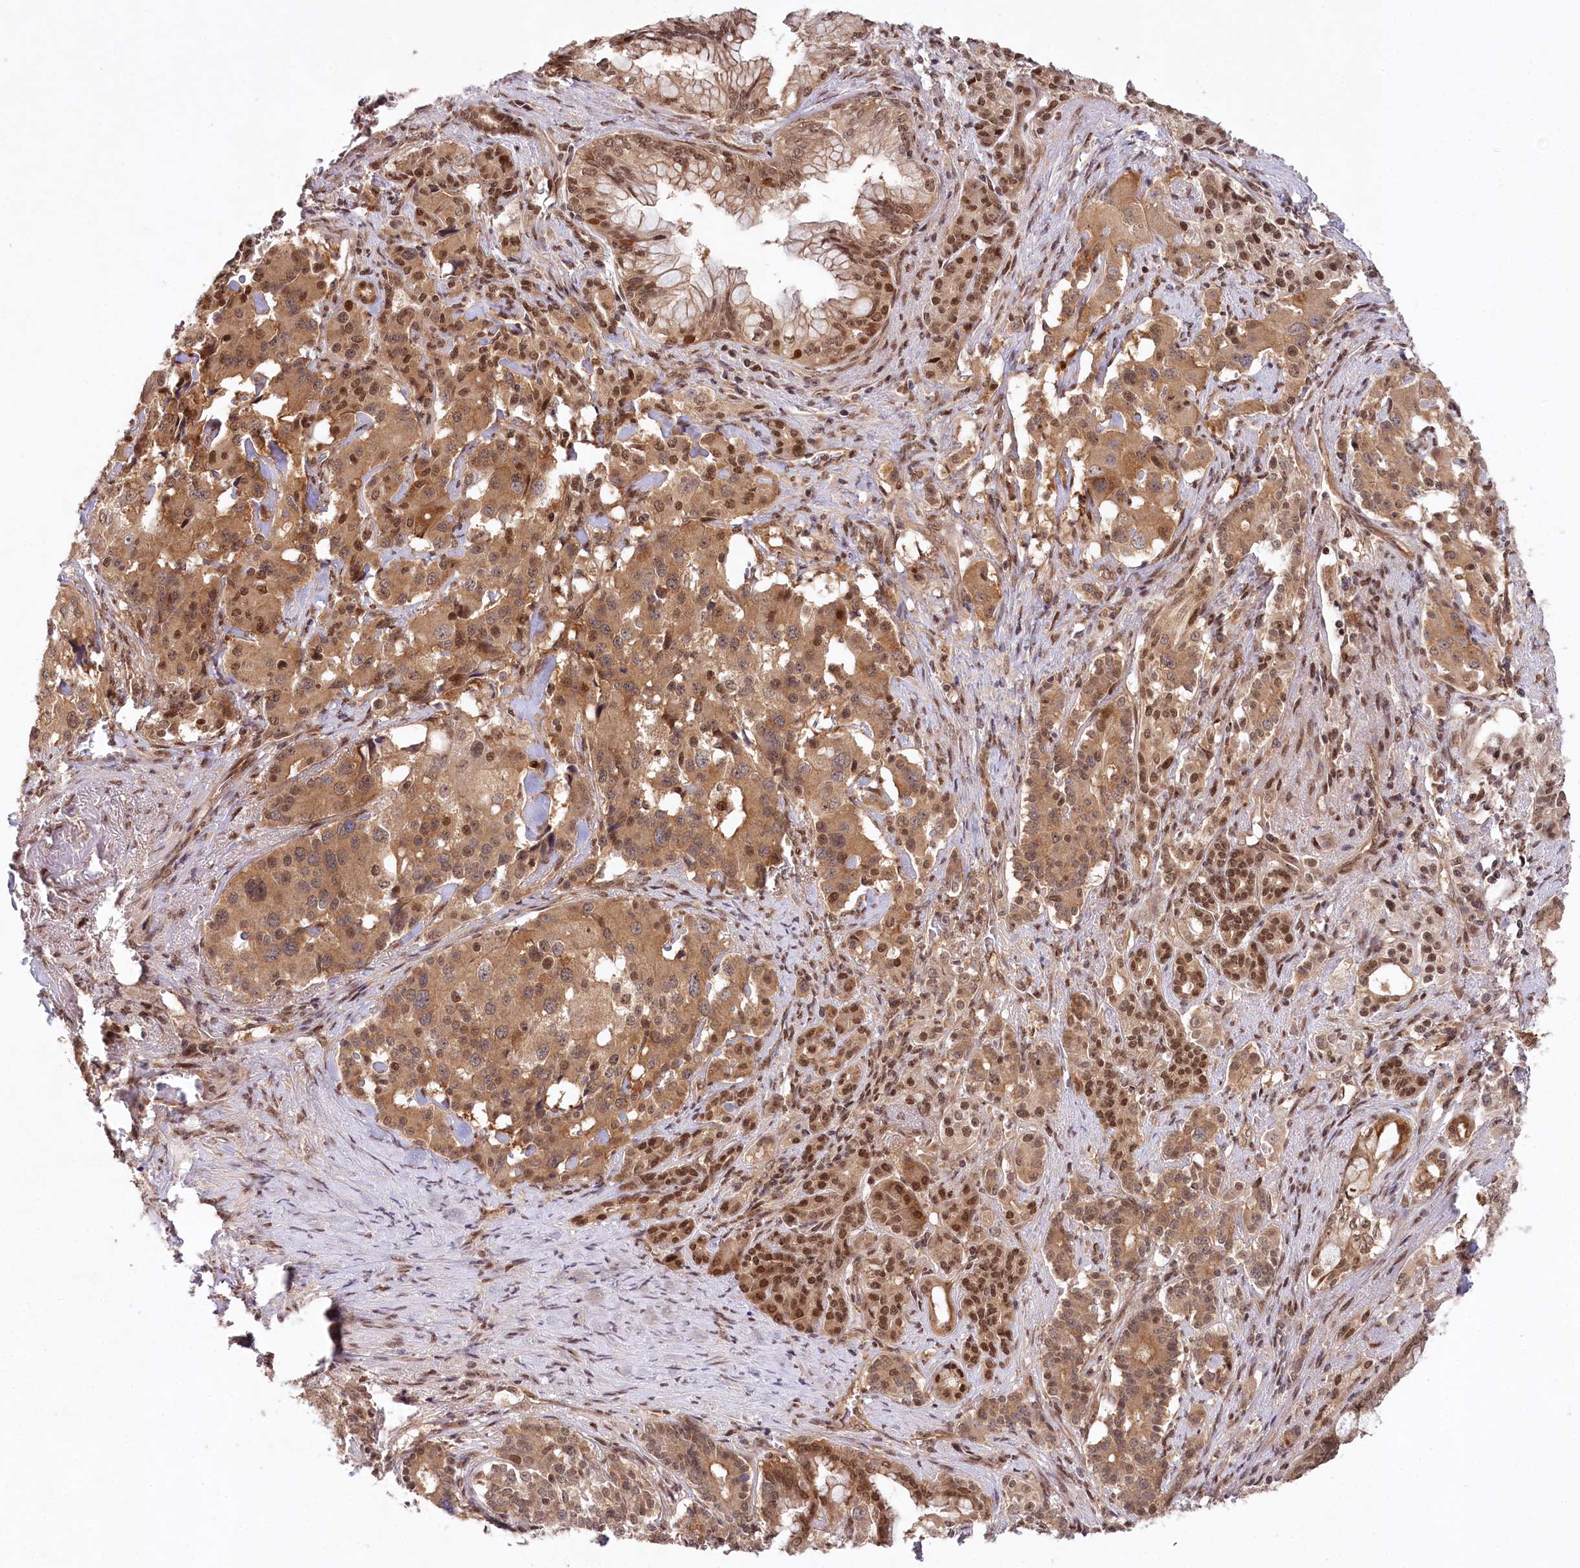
{"staining": {"intensity": "moderate", "quantity": ">75%", "location": "cytoplasmic/membranous,nuclear"}, "tissue": "pancreatic cancer", "cell_type": "Tumor cells", "image_type": "cancer", "snomed": [{"axis": "morphology", "description": "Adenocarcinoma, NOS"}, {"axis": "topography", "description": "Pancreas"}], "caption": "Pancreatic adenocarcinoma was stained to show a protein in brown. There is medium levels of moderate cytoplasmic/membranous and nuclear positivity in approximately >75% of tumor cells.", "gene": "CCDC65", "patient": {"sex": "female", "age": 74}}